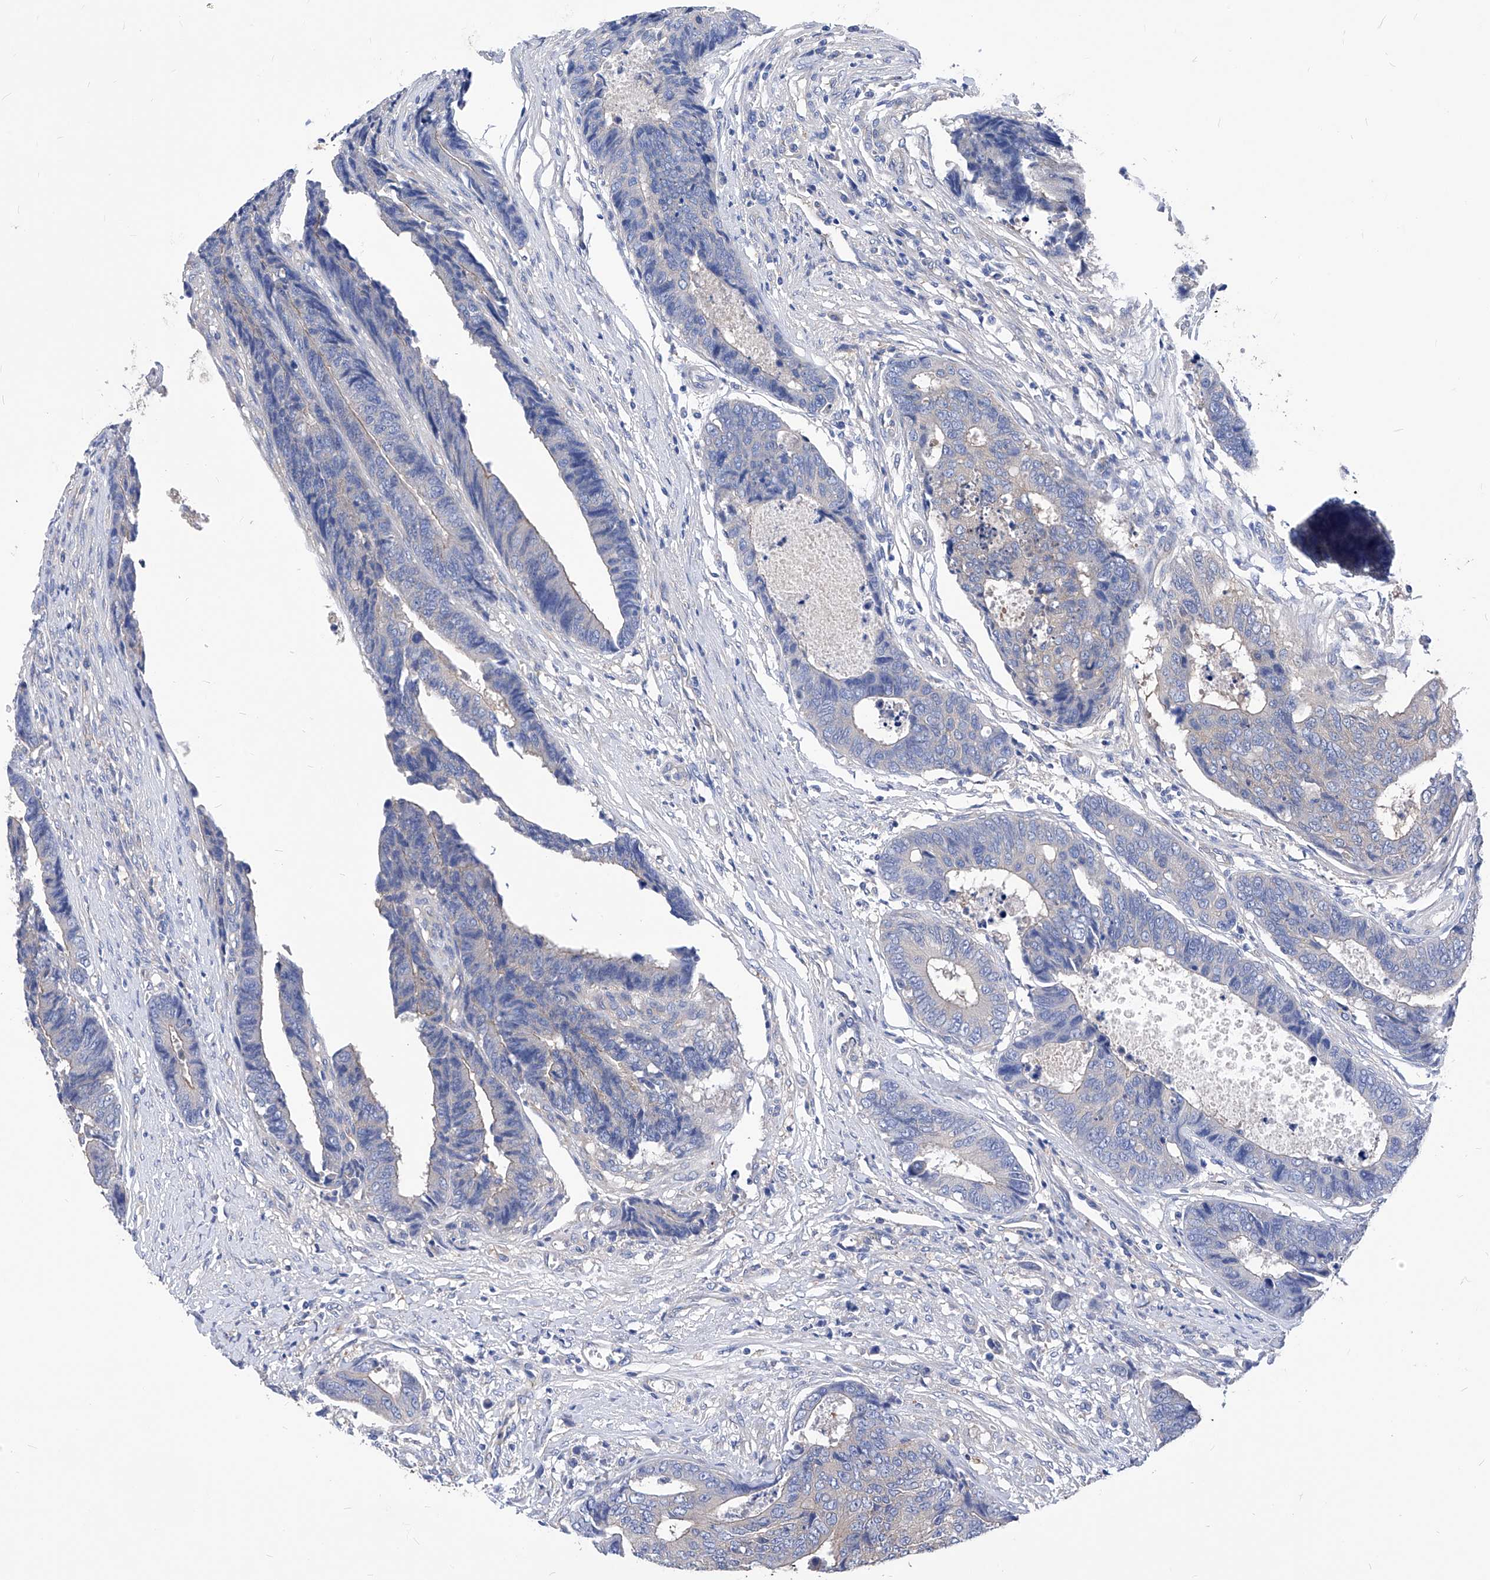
{"staining": {"intensity": "negative", "quantity": "none", "location": "none"}, "tissue": "colorectal cancer", "cell_type": "Tumor cells", "image_type": "cancer", "snomed": [{"axis": "morphology", "description": "Adenocarcinoma, NOS"}, {"axis": "topography", "description": "Rectum"}], "caption": "Immunohistochemistry (IHC) micrograph of human colorectal cancer (adenocarcinoma) stained for a protein (brown), which exhibits no staining in tumor cells.", "gene": "XPNPEP1", "patient": {"sex": "male", "age": 84}}